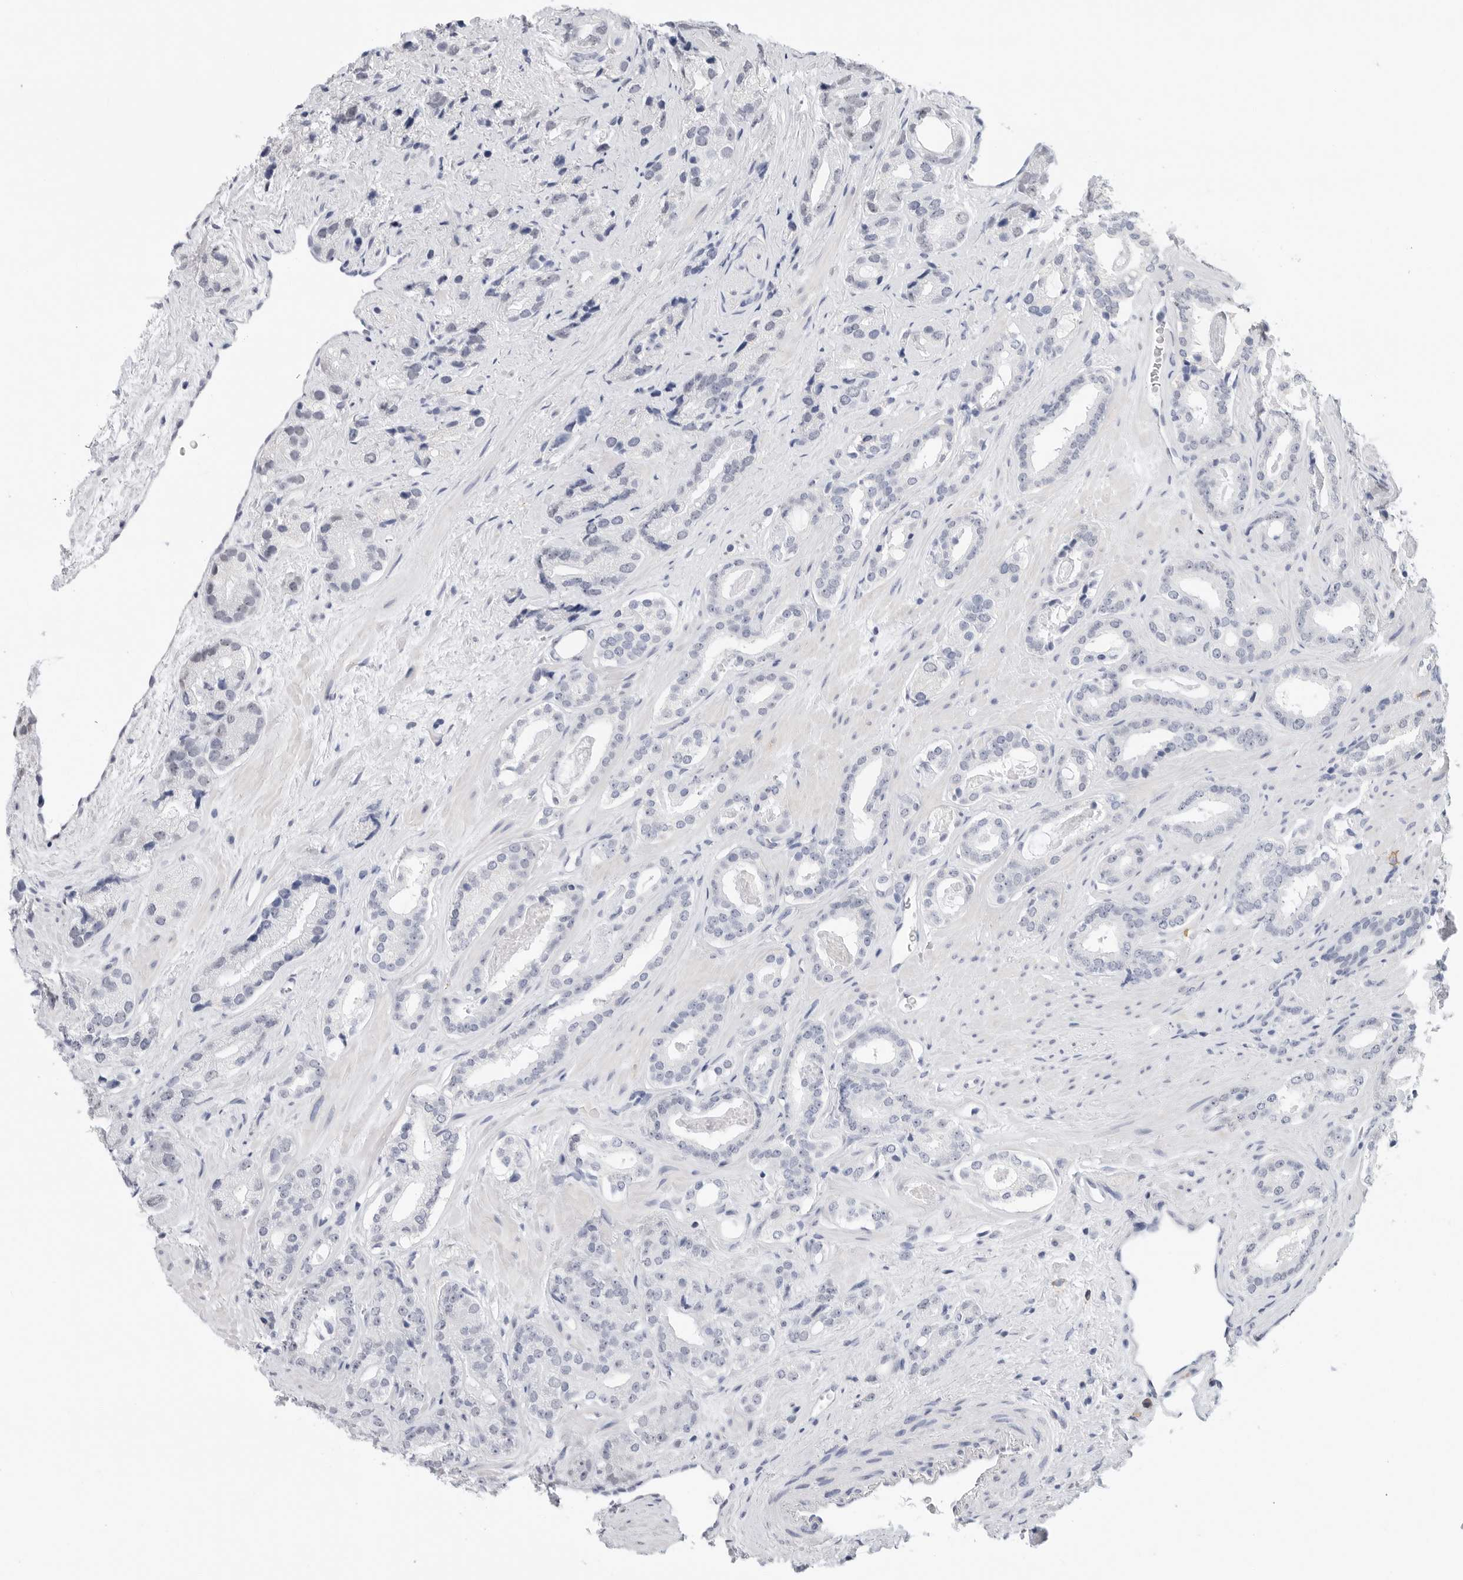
{"staining": {"intensity": "negative", "quantity": "none", "location": "none"}, "tissue": "prostate cancer", "cell_type": "Tumor cells", "image_type": "cancer", "snomed": [{"axis": "morphology", "description": "Adenocarcinoma, High grade"}, {"axis": "topography", "description": "Prostate"}], "caption": "Tumor cells show no significant protein staining in adenocarcinoma (high-grade) (prostate). (Brightfield microscopy of DAB (3,3'-diaminobenzidine) IHC at high magnification).", "gene": "ARHGEF10", "patient": {"sex": "male", "age": 71}}